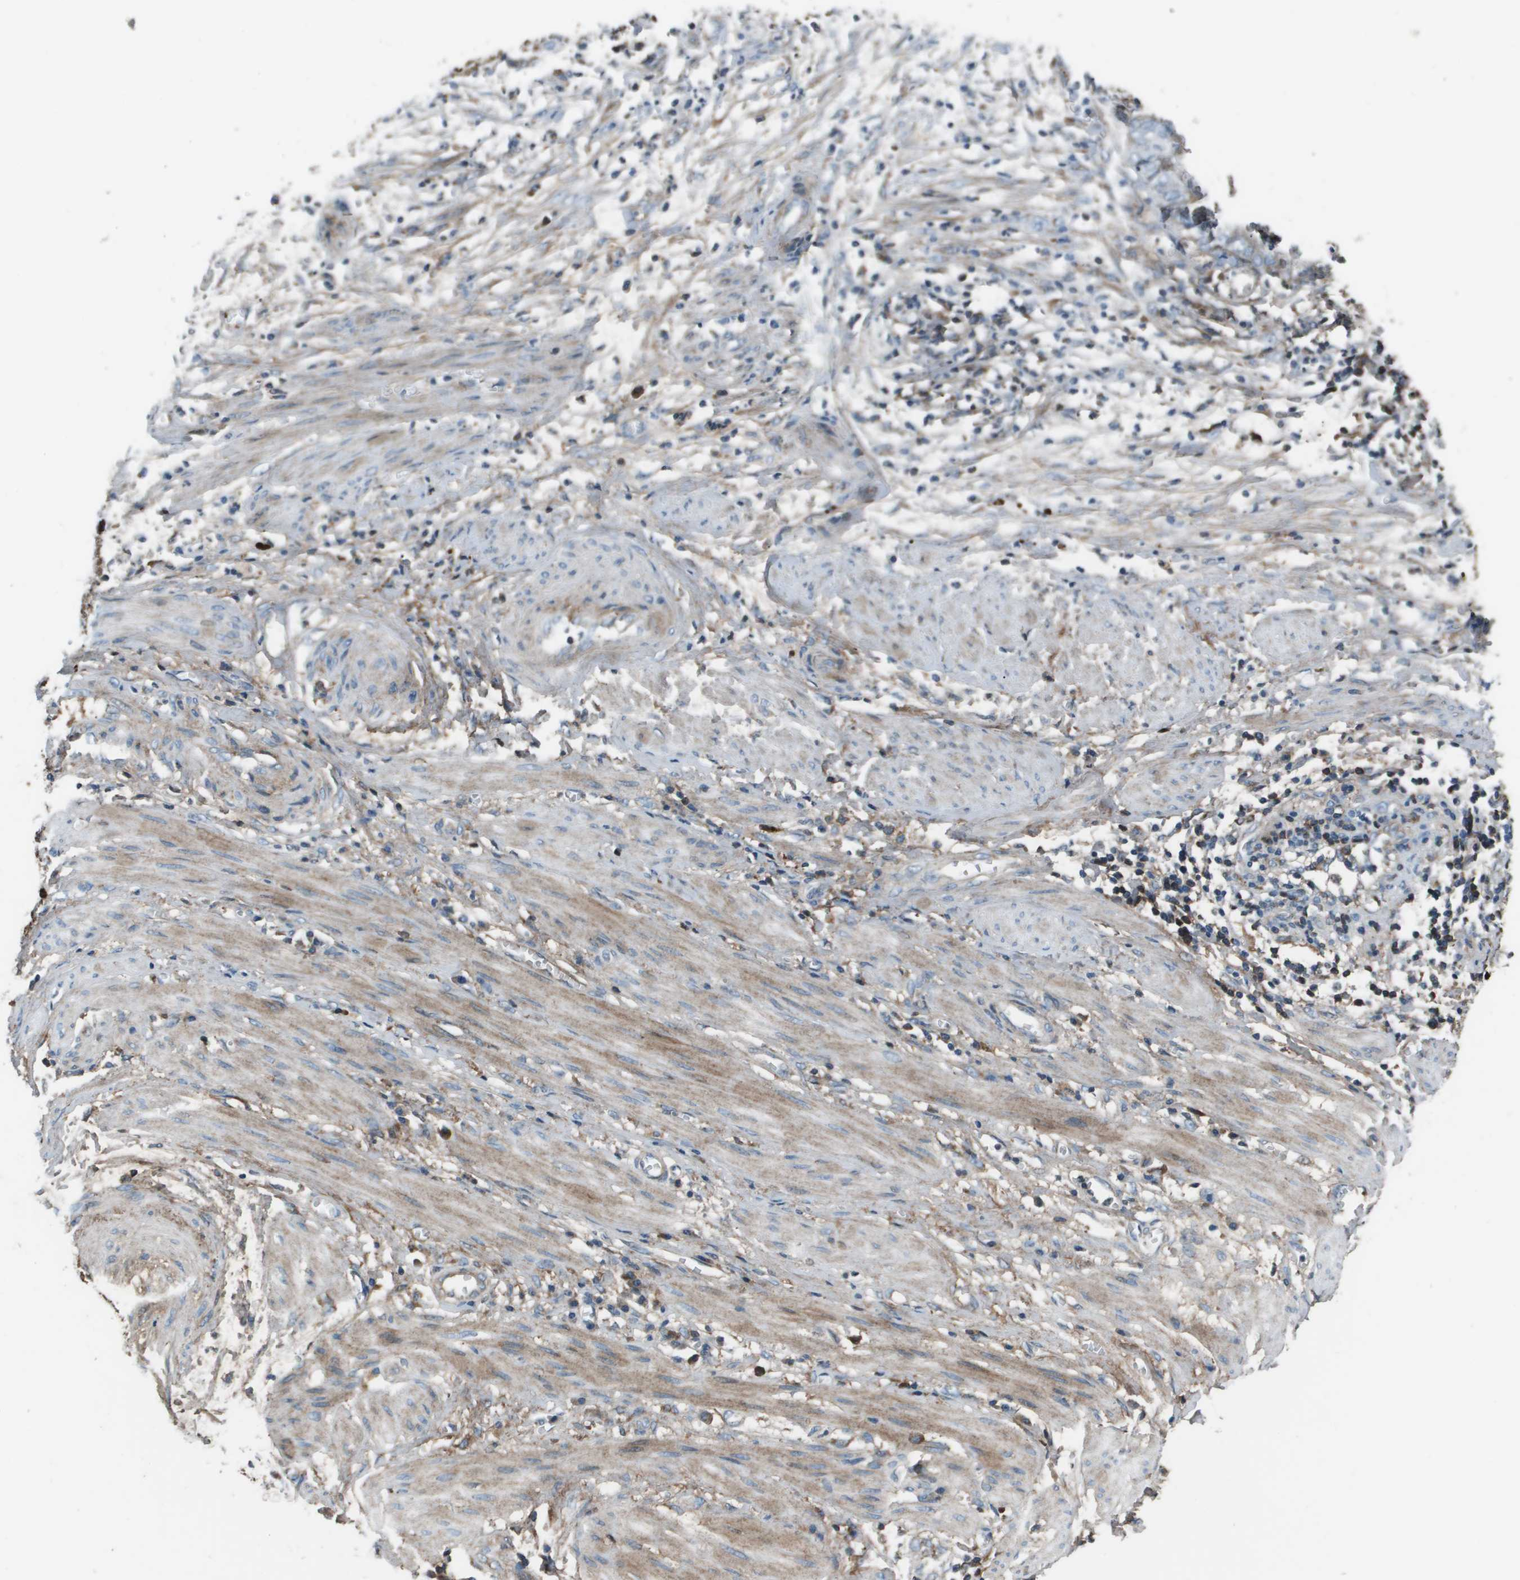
{"staining": {"intensity": "weak", "quantity": "<25%", "location": "cytoplasmic/membranous"}, "tissue": "endometrial cancer", "cell_type": "Tumor cells", "image_type": "cancer", "snomed": [{"axis": "morphology", "description": "Necrosis, NOS"}, {"axis": "morphology", "description": "Adenocarcinoma, NOS"}, {"axis": "topography", "description": "Endometrium"}], "caption": "A high-resolution histopathology image shows immunohistochemistry staining of endometrial cancer (adenocarcinoma), which shows no significant expression in tumor cells.", "gene": "PCOLCE", "patient": {"sex": "female", "age": 79}}